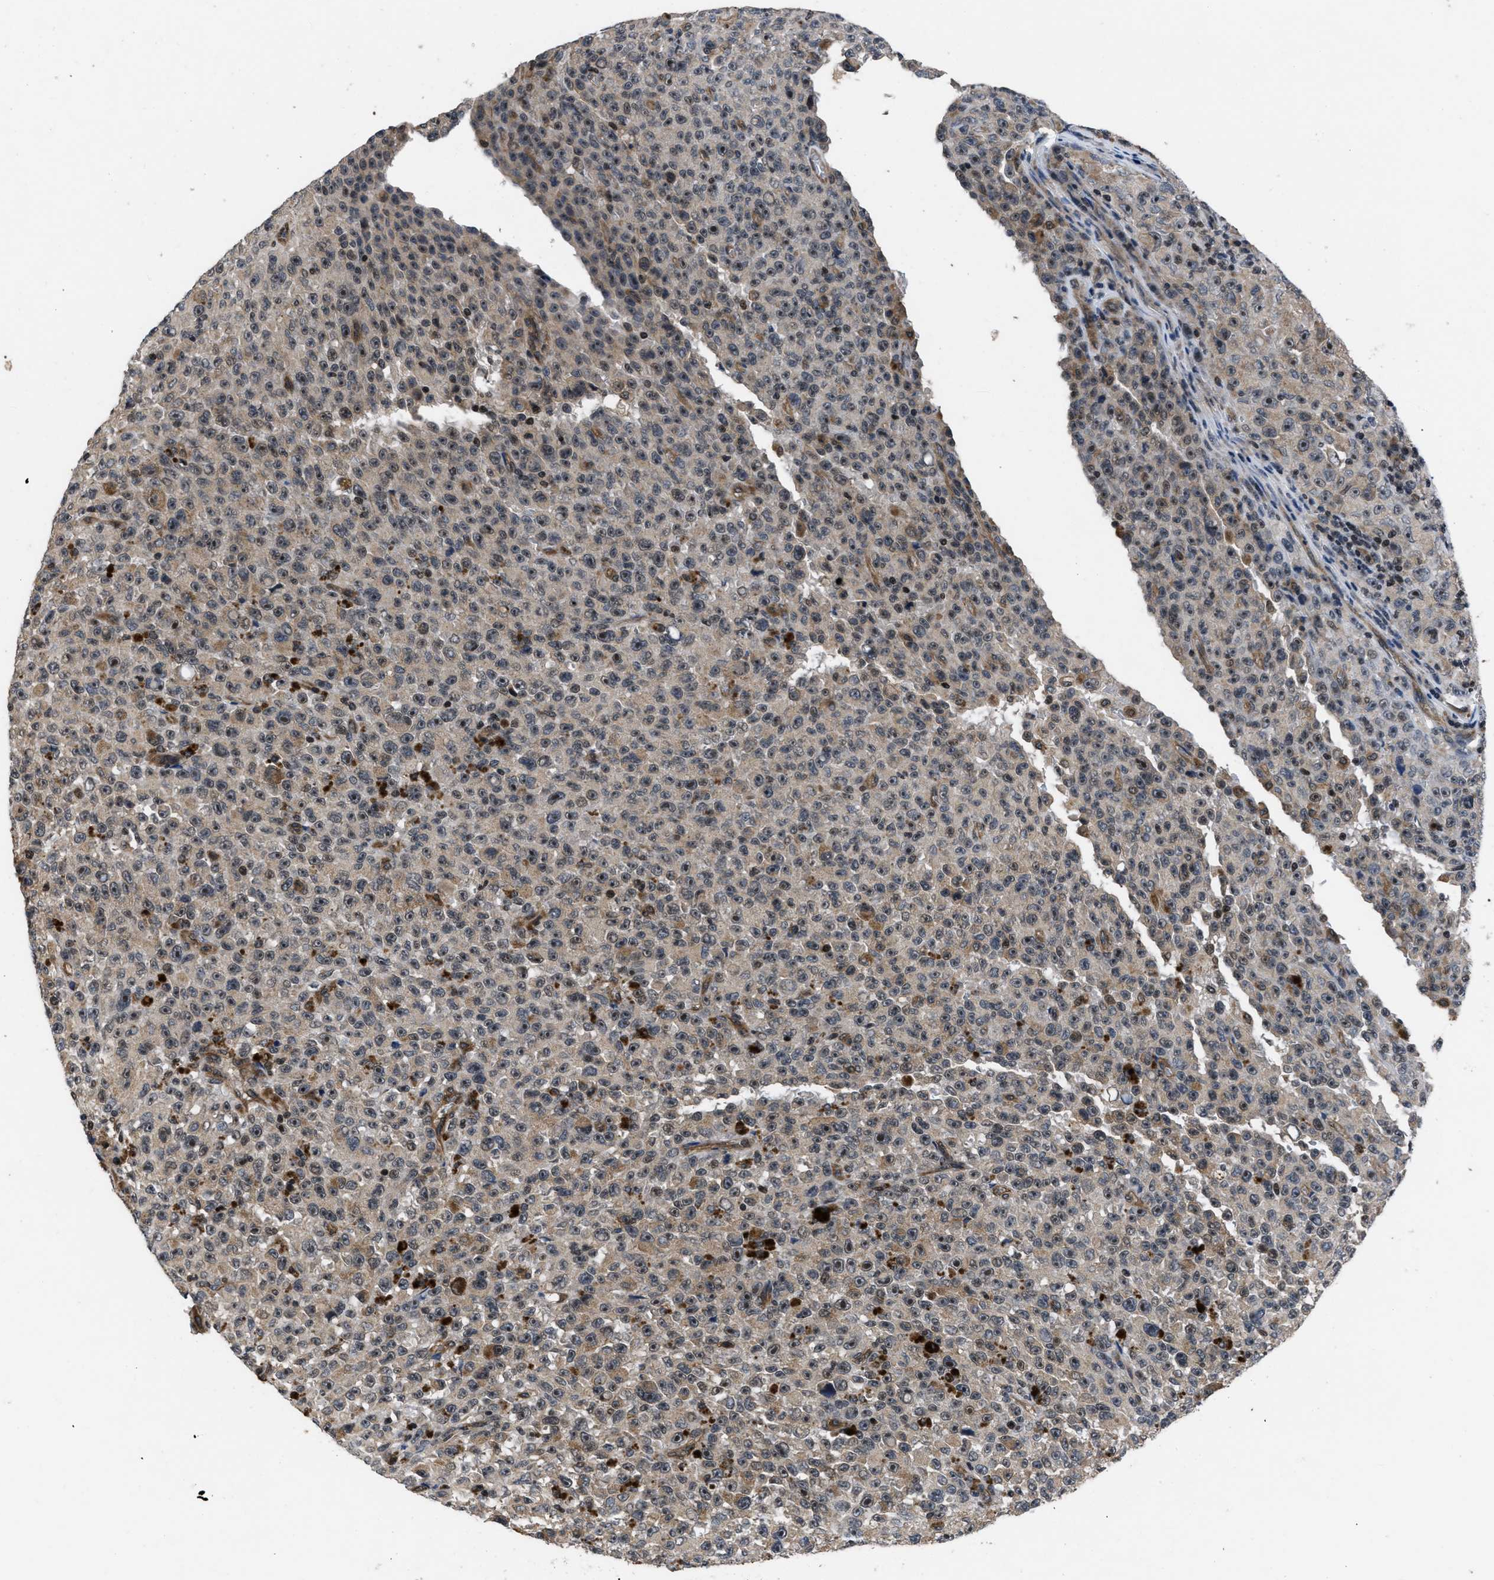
{"staining": {"intensity": "strong", "quantity": "<25%", "location": "nuclear"}, "tissue": "melanoma", "cell_type": "Tumor cells", "image_type": "cancer", "snomed": [{"axis": "morphology", "description": "Malignant melanoma, NOS"}, {"axis": "topography", "description": "Skin"}], "caption": "Melanoma stained with DAB (3,3'-diaminobenzidine) immunohistochemistry displays medium levels of strong nuclear staining in approximately <25% of tumor cells.", "gene": "DNAJC14", "patient": {"sex": "female", "age": 82}}